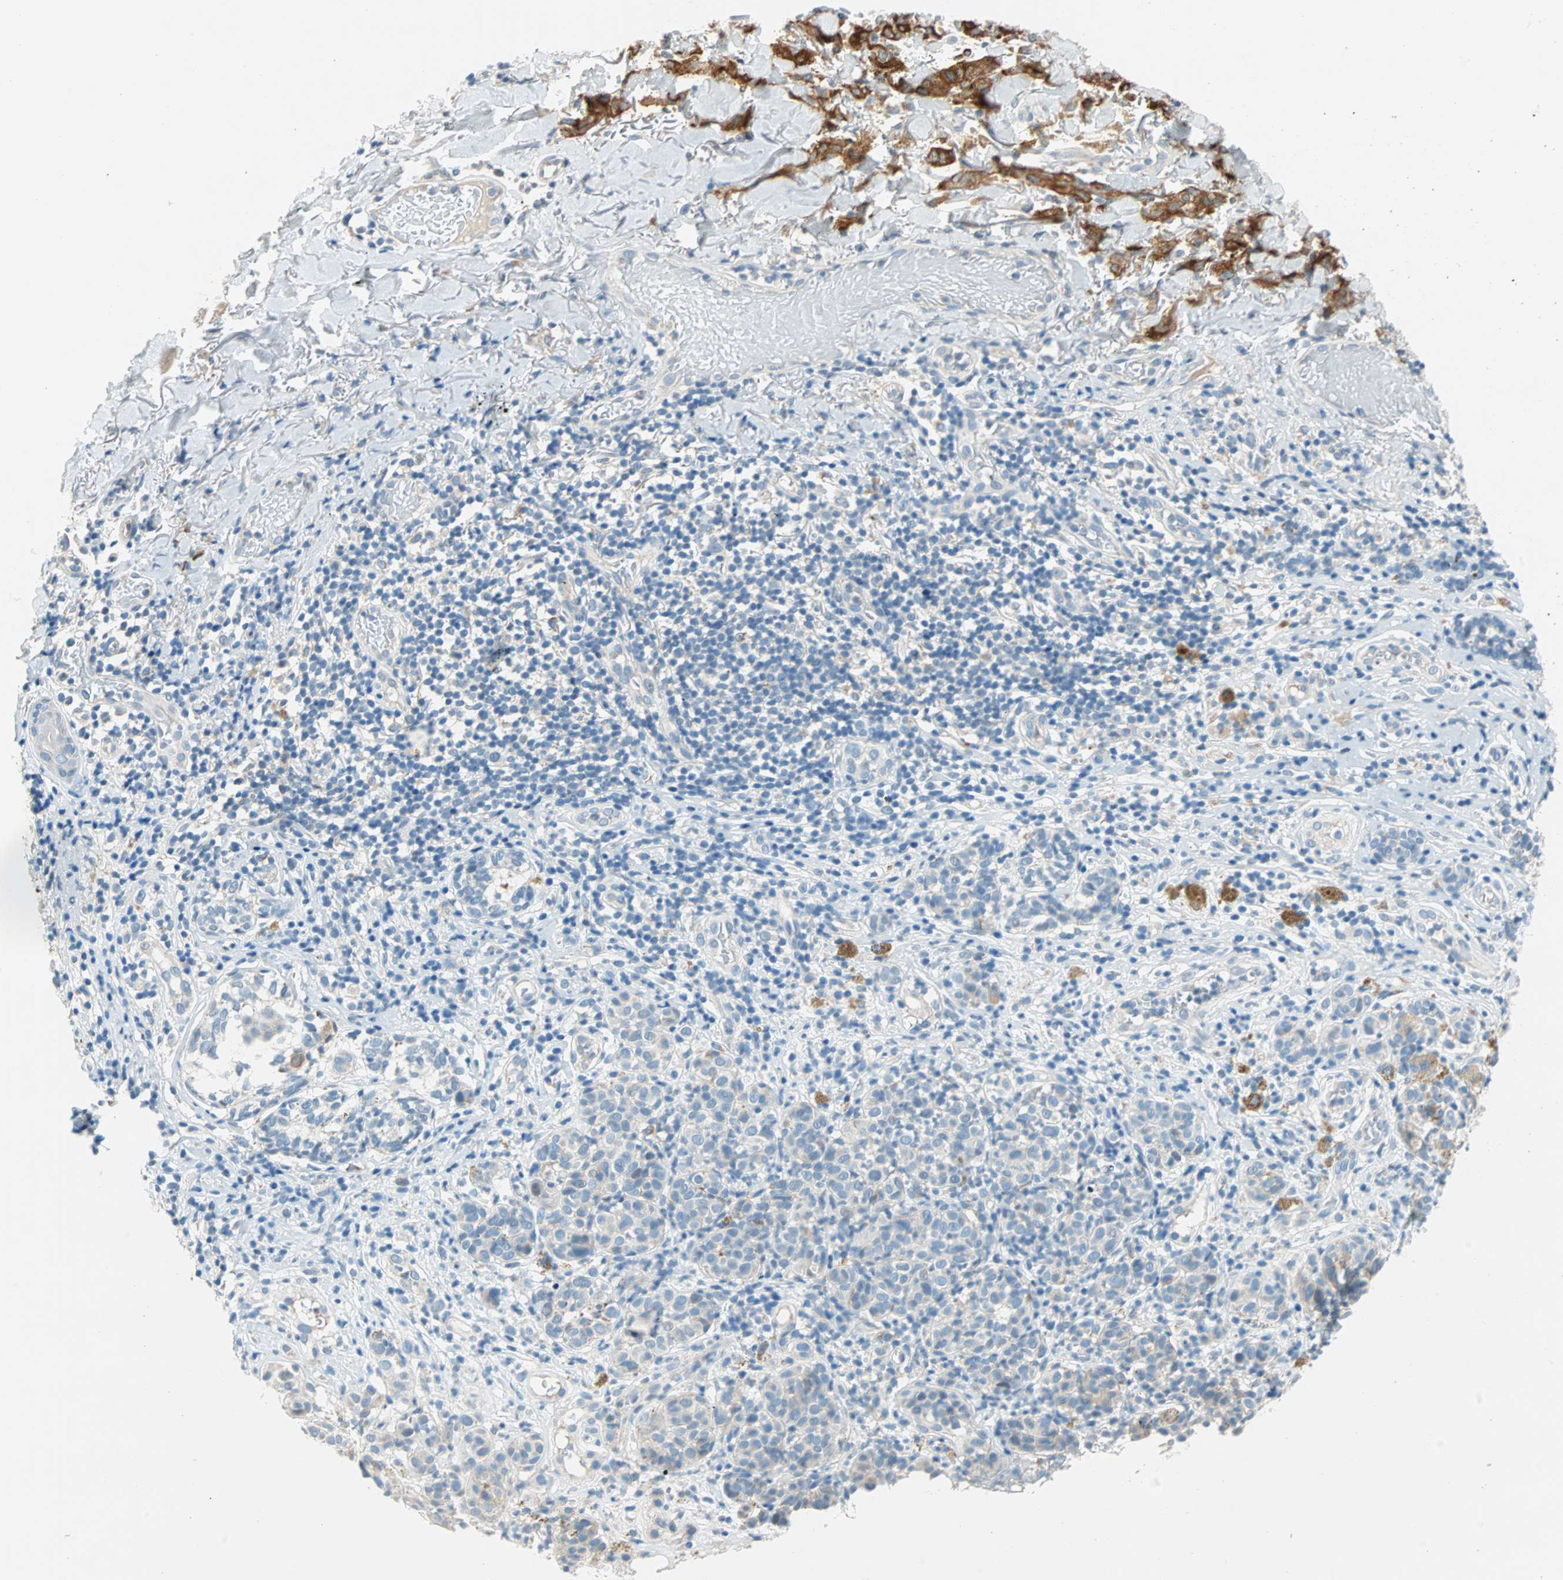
{"staining": {"intensity": "negative", "quantity": "none", "location": "none"}, "tissue": "melanoma", "cell_type": "Tumor cells", "image_type": "cancer", "snomed": [{"axis": "morphology", "description": "Malignant melanoma, NOS"}, {"axis": "topography", "description": "Skin"}], "caption": "Histopathology image shows no significant protein expression in tumor cells of malignant melanoma. Brightfield microscopy of immunohistochemistry (IHC) stained with DAB (3,3'-diaminobenzidine) (brown) and hematoxylin (blue), captured at high magnification.", "gene": "TMEM163", "patient": {"sex": "male", "age": 64}}